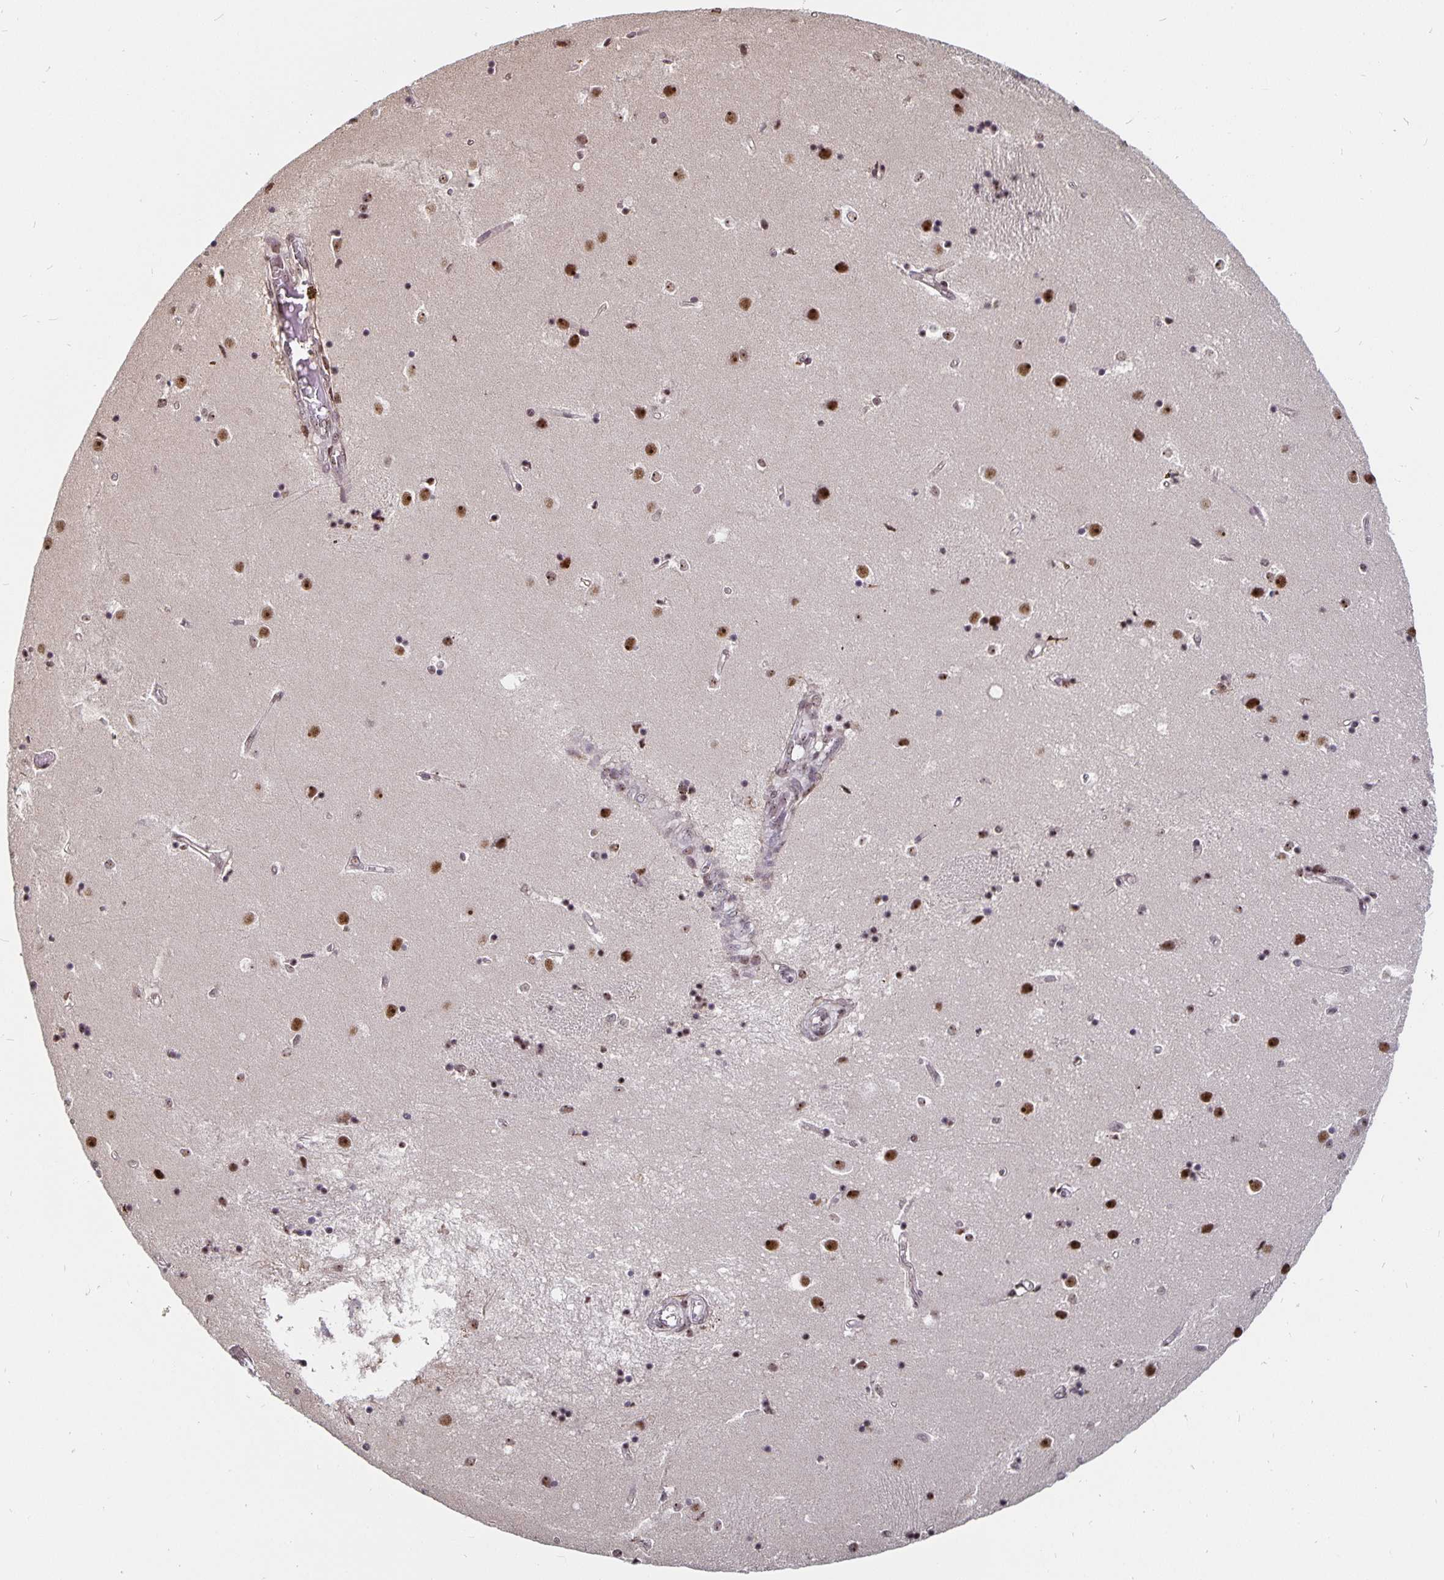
{"staining": {"intensity": "moderate", "quantity": ">75%", "location": "nuclear"}, "tissue": "caudate", "cell_type": "Glial cells", "image_type": "normal", "snomed": [{"axis": "morphology", "description": "Normal tissue, NOS"}, {"axis": "topography", "description": "Lateral ventricle wall"}], "caption": "High-power microscopy captured an immunohistochemistry histopathology image of benign caudate, revealing moderate nuclear staining in about >75% of glial cells. (Stains: DAB (3,3'-diaminobenzidine) in brown, nuclei in blue, Microscopy: brightfield microscopy at high magnification).", "gene": "LAS1L", "patient": {"sex": "male", "age": 54}}